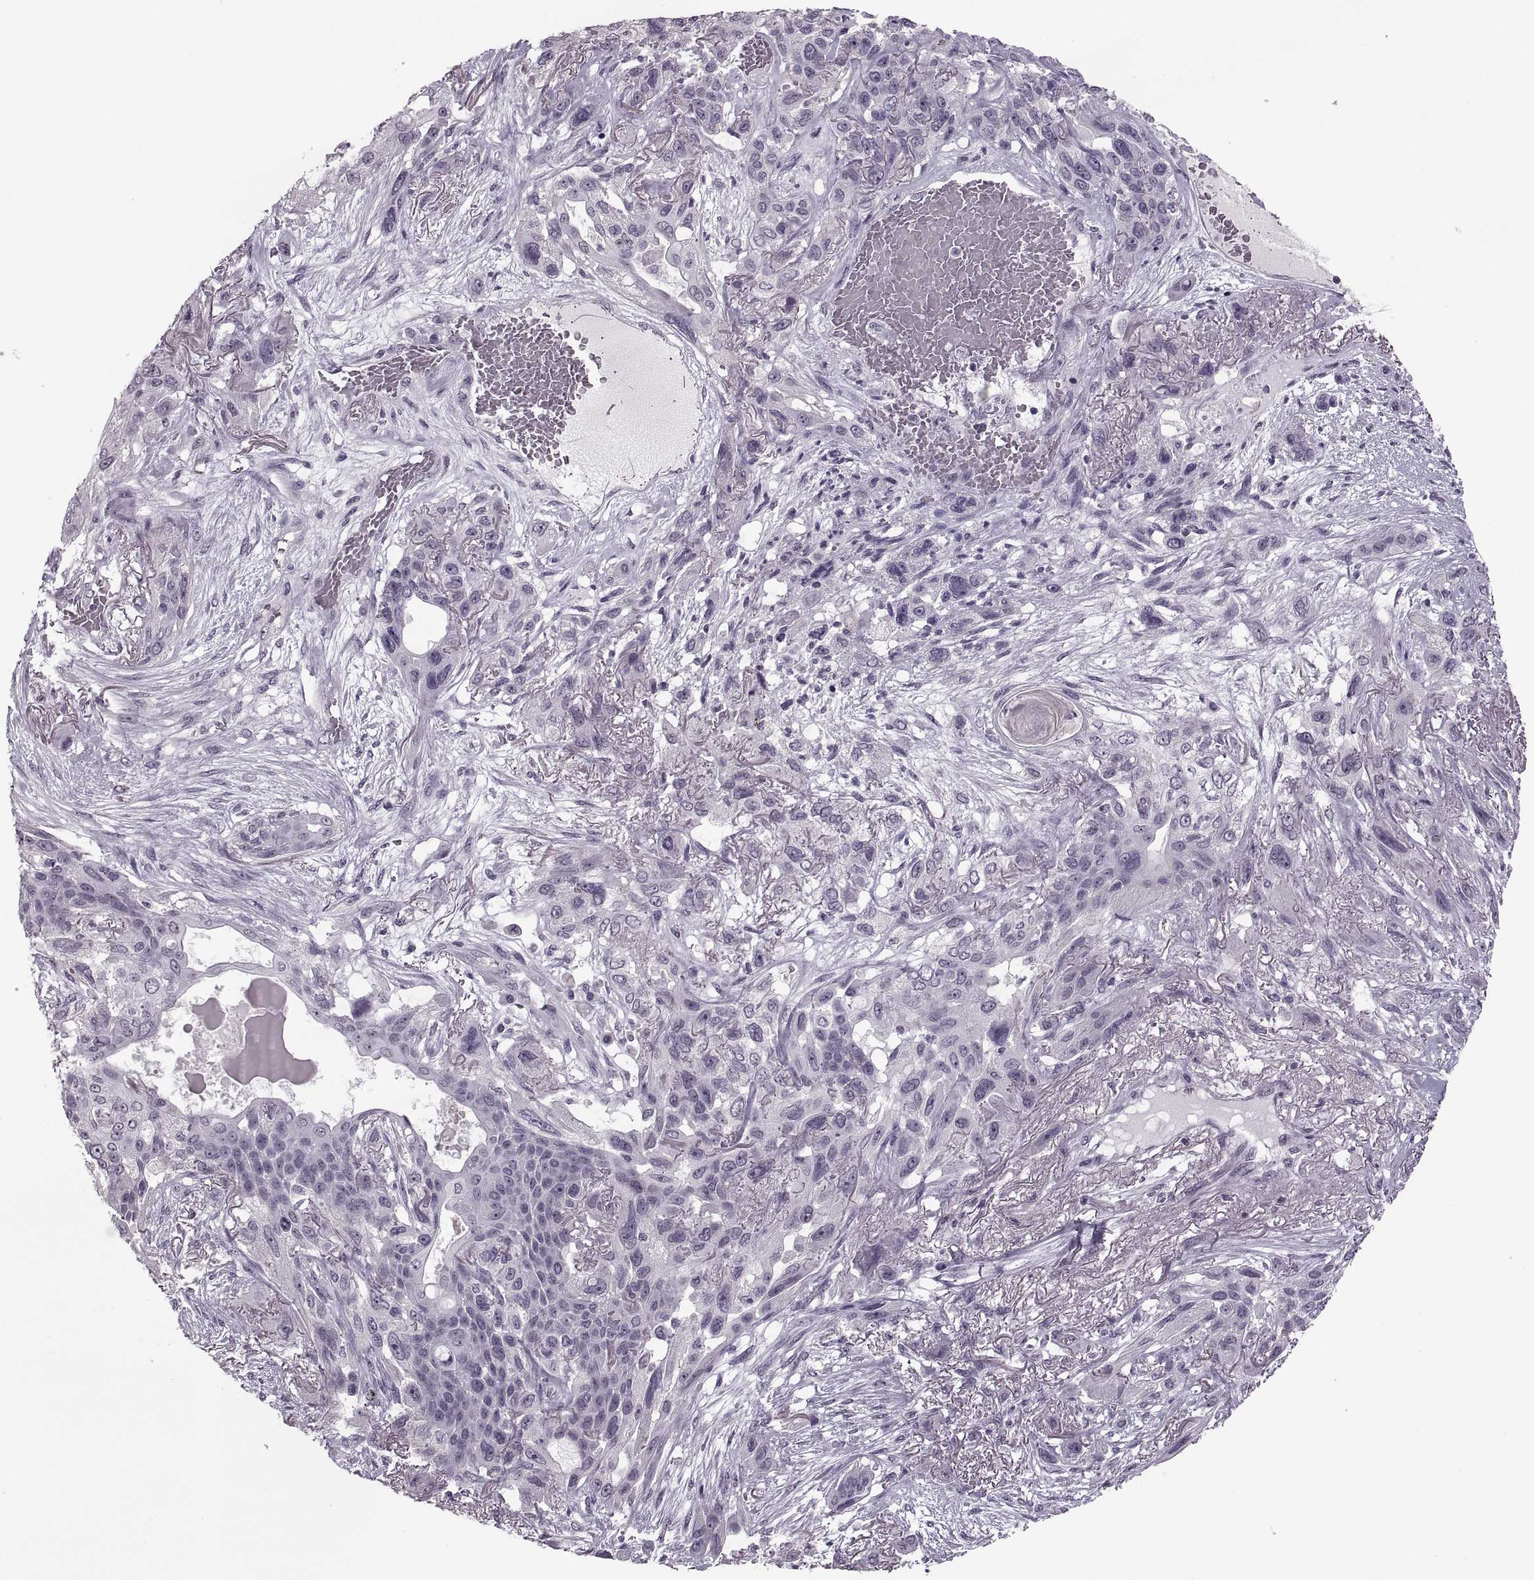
{"staining": {"intensity": "negative", "quantity": "none", "location": "none"}, "tissue": "lung cancer", "cell_type": "Tumor cells", "image_type": "cancer", "snomed": [{"axis": "morphology", "description": "Squamous cell carcinoma, NOS"}, {"axis": "topography", "description": "Lung"}], "caption": "High power microscopy photomicrograph of an immunohistochemistry micrograph of lung cancer (squamous cell carcinoma), revealing no significant positivity in tumor cells. Brightfield microscopy of immunohistochemistry (IHC) stained with DAB (3,3'-diaminobenzidine) (brown) and hematoxylin (blue), captured at high magnification.", "gene": "PAGE5", "patient": {"sex": "female", "age": 70}}